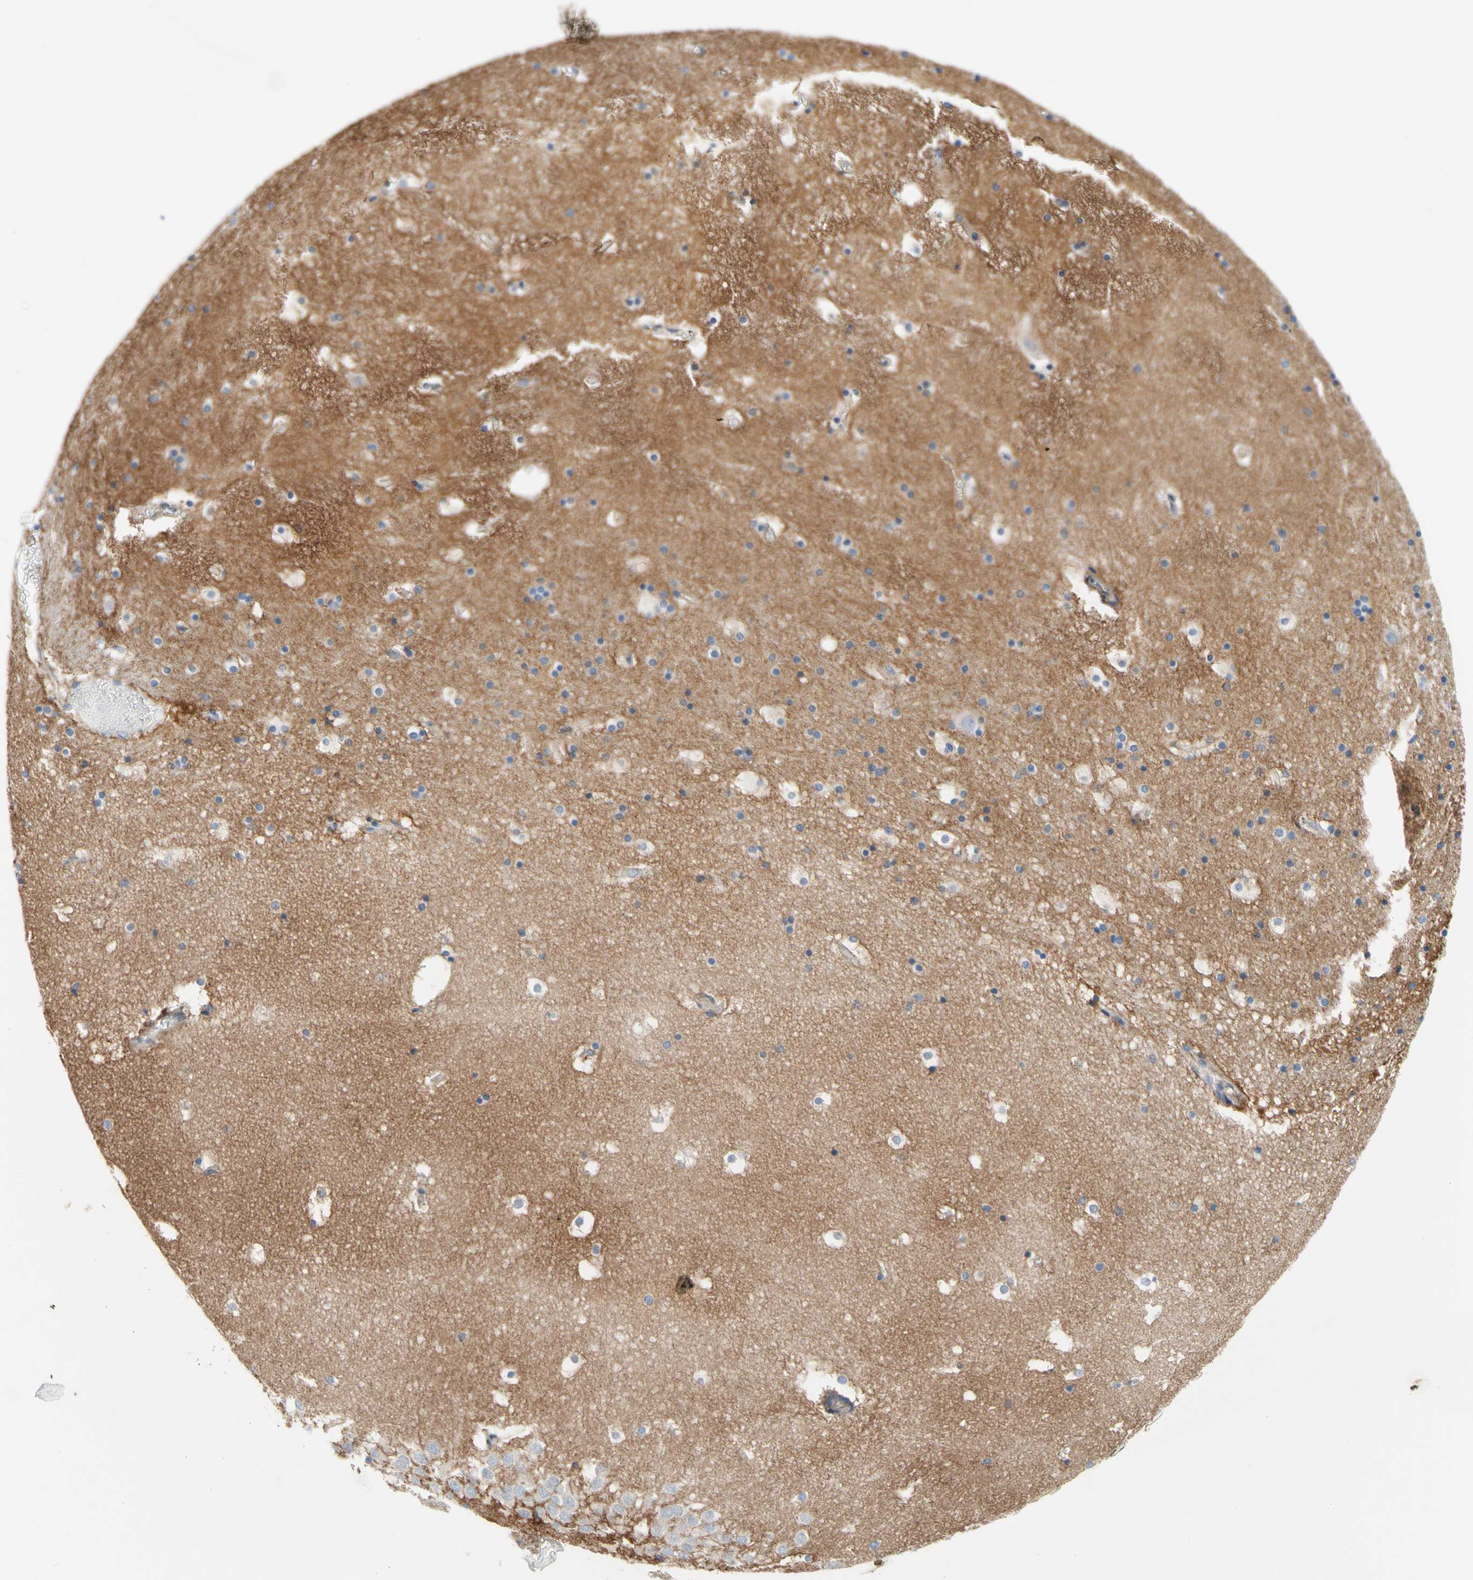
{"staining": {"intensity": "negative", "quantity": "none", "location": "none"}, "tissue": "hippocampus", "cell_type": "Glial cells", "image_type": "normal", "snomed": [{"axis": "morphology", "description": "Normal tissue, NOS"}, {"axis": "topography", "description": "Hippocampus"}], "caption": "Hippocampus stained for a protein using immunohistochemistry exhibits no positivity glial cells.", "gene": "F3", "patient": {"sex": "male", "age": 45}}